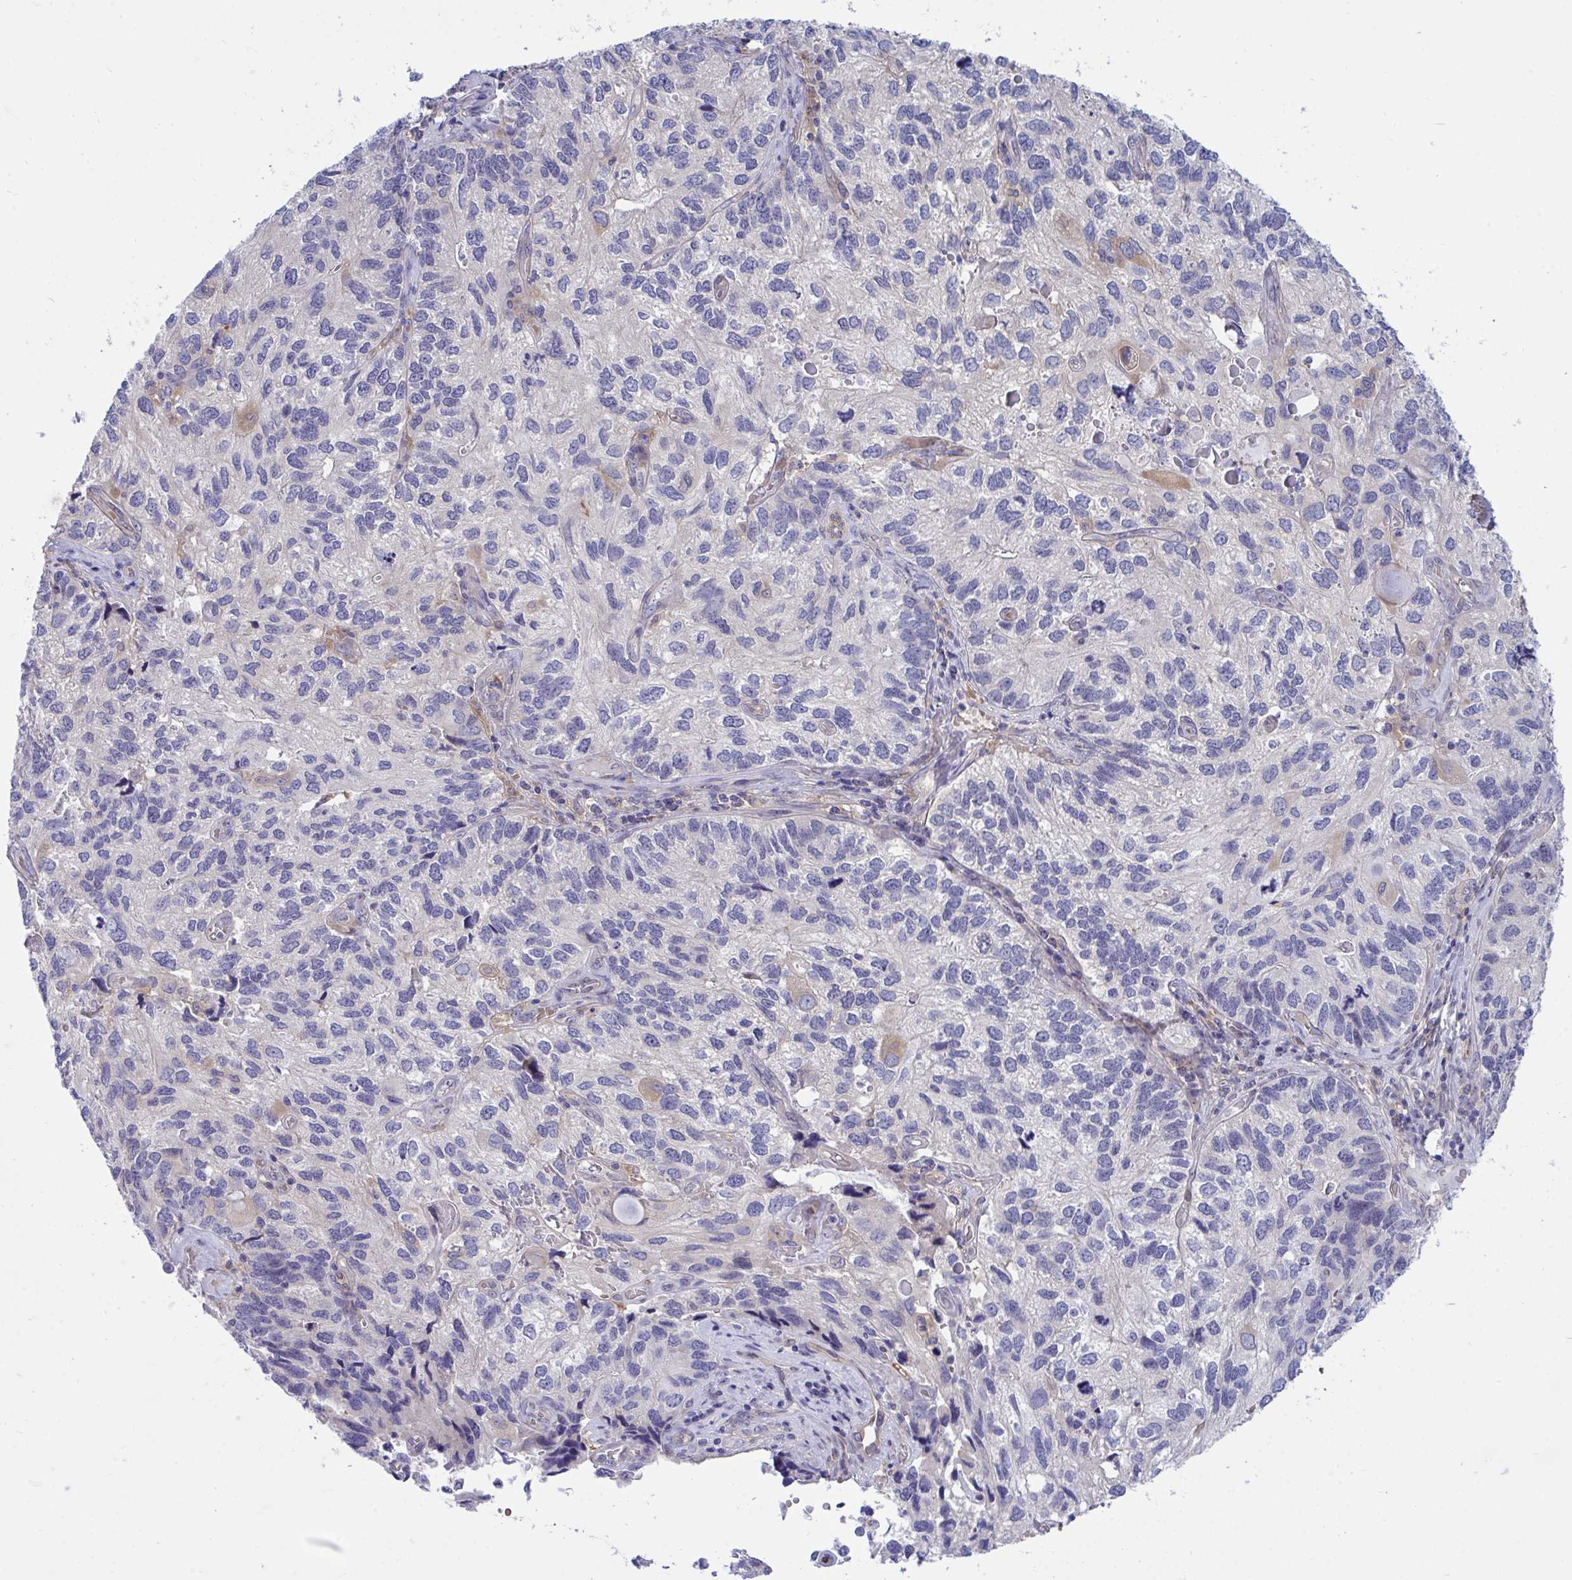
{"staining": {"intensity": "weak", "quantity": "<25%", "location": "cytoplasmic/membranous"}, "tissue": "endometrial cancer", "cell_type": "Tumor cells", "image_type": "cancer", "snomed": [{"axis": "morphology", "description": "Carcinoma, NOS"}, {"axis": "topography", "description": "Uterus"}], "caption": "DAB immunohistochemical staining of human endometrial cancer exhibits no significant staining in tumor cells.", "gene": "CENPQ", "patient": {"sex": "female", "age": 76}}